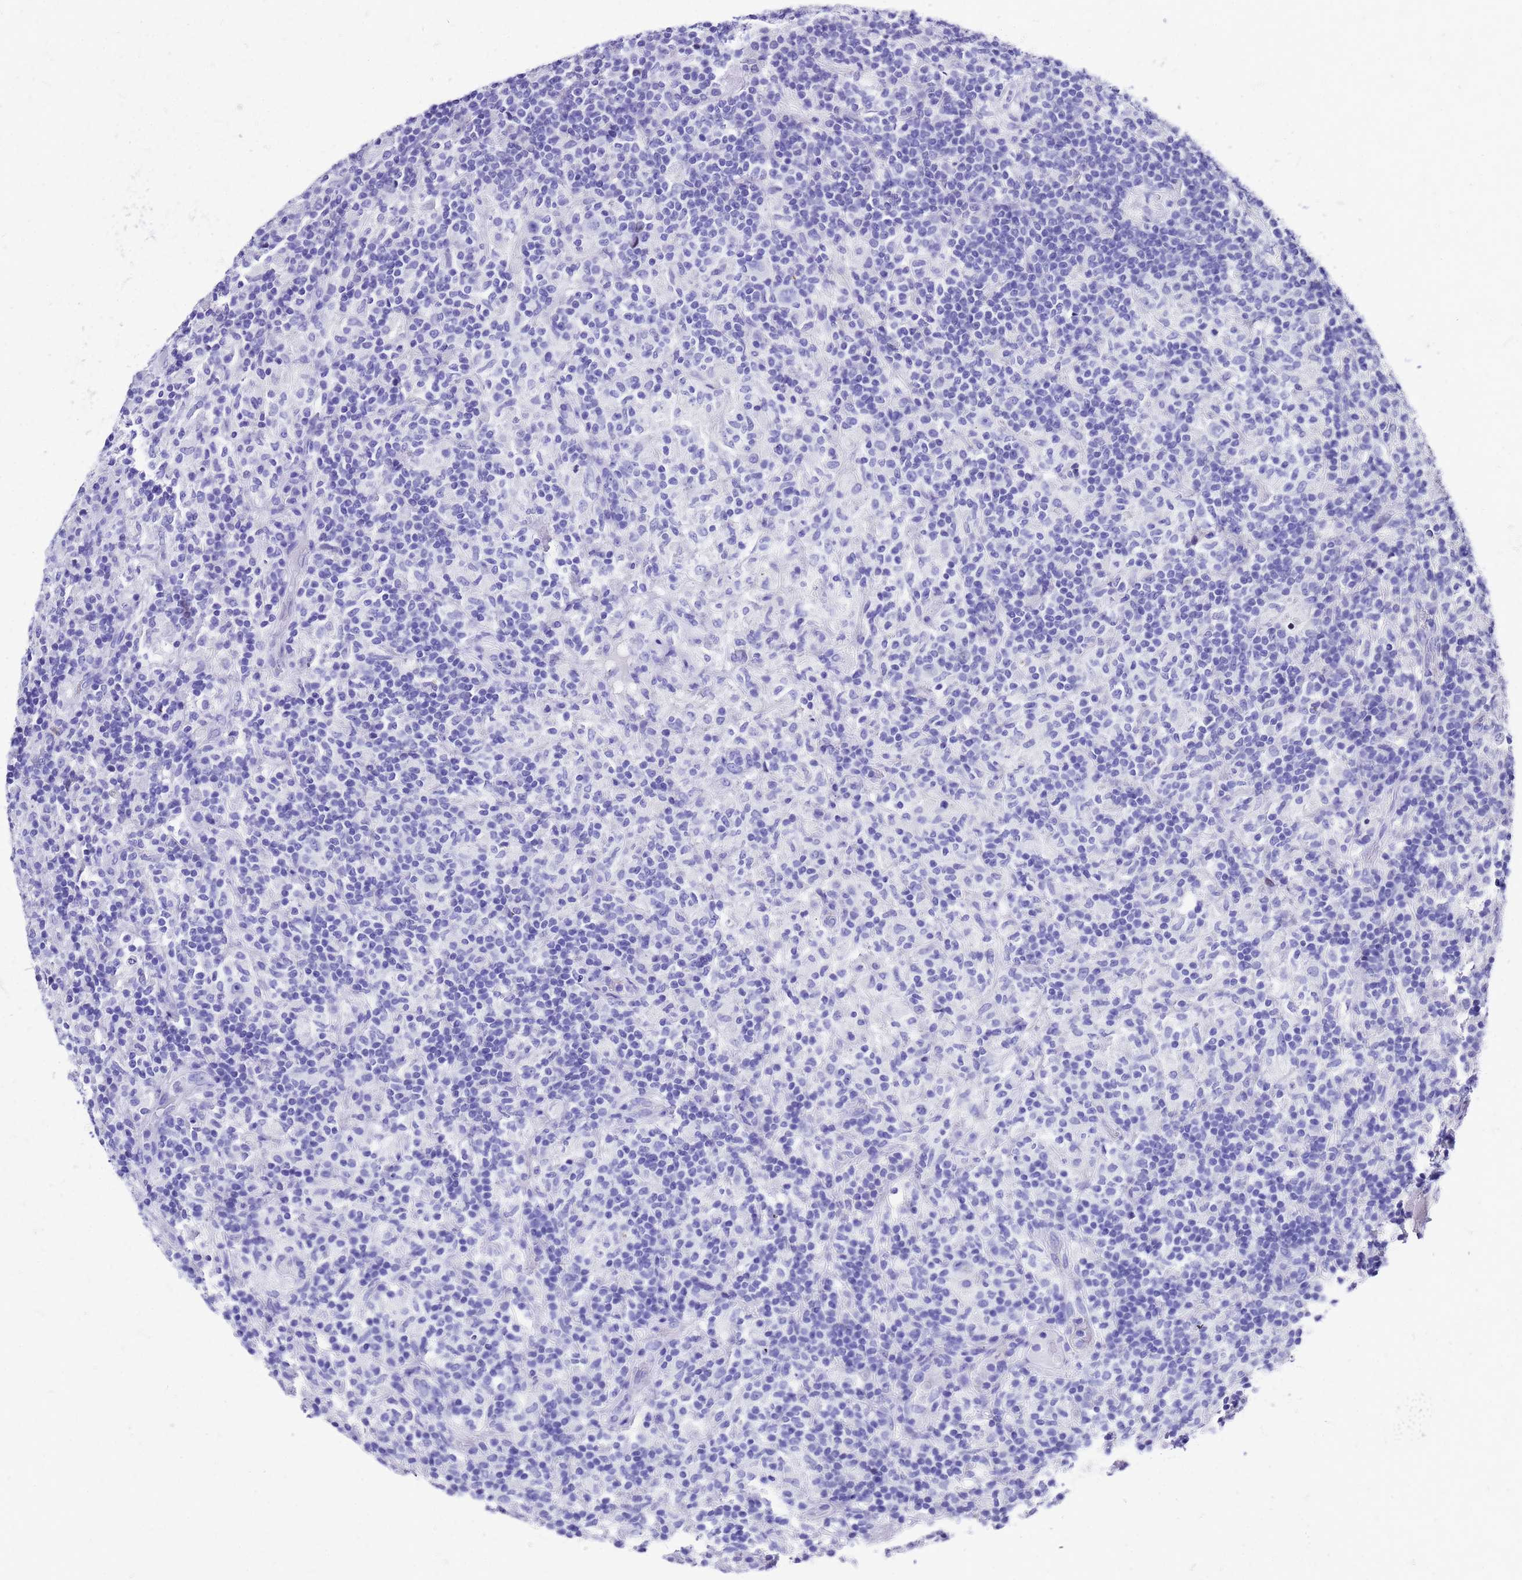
{"staining": {"intensity": "negative", "quantity": "none", "location": "none"}, "tissue": "lymphoma", "cell_type": "Tumor cells", "image_type": "cancer", "snomed": [{"axis": "morphology", "description": "Hodgkin's disease, NOS"}, {"axis": "topography", "description": "Lymph node"}], "caption": "High magnification brightfield microscopy of Hodgkin's disease stained with DAB (brown) and counterstained with hematoxylin (blue): tumor cells show no significant positivity.", "gene": "SMIM21", "patient": {"sex": "male", "age": 70}}